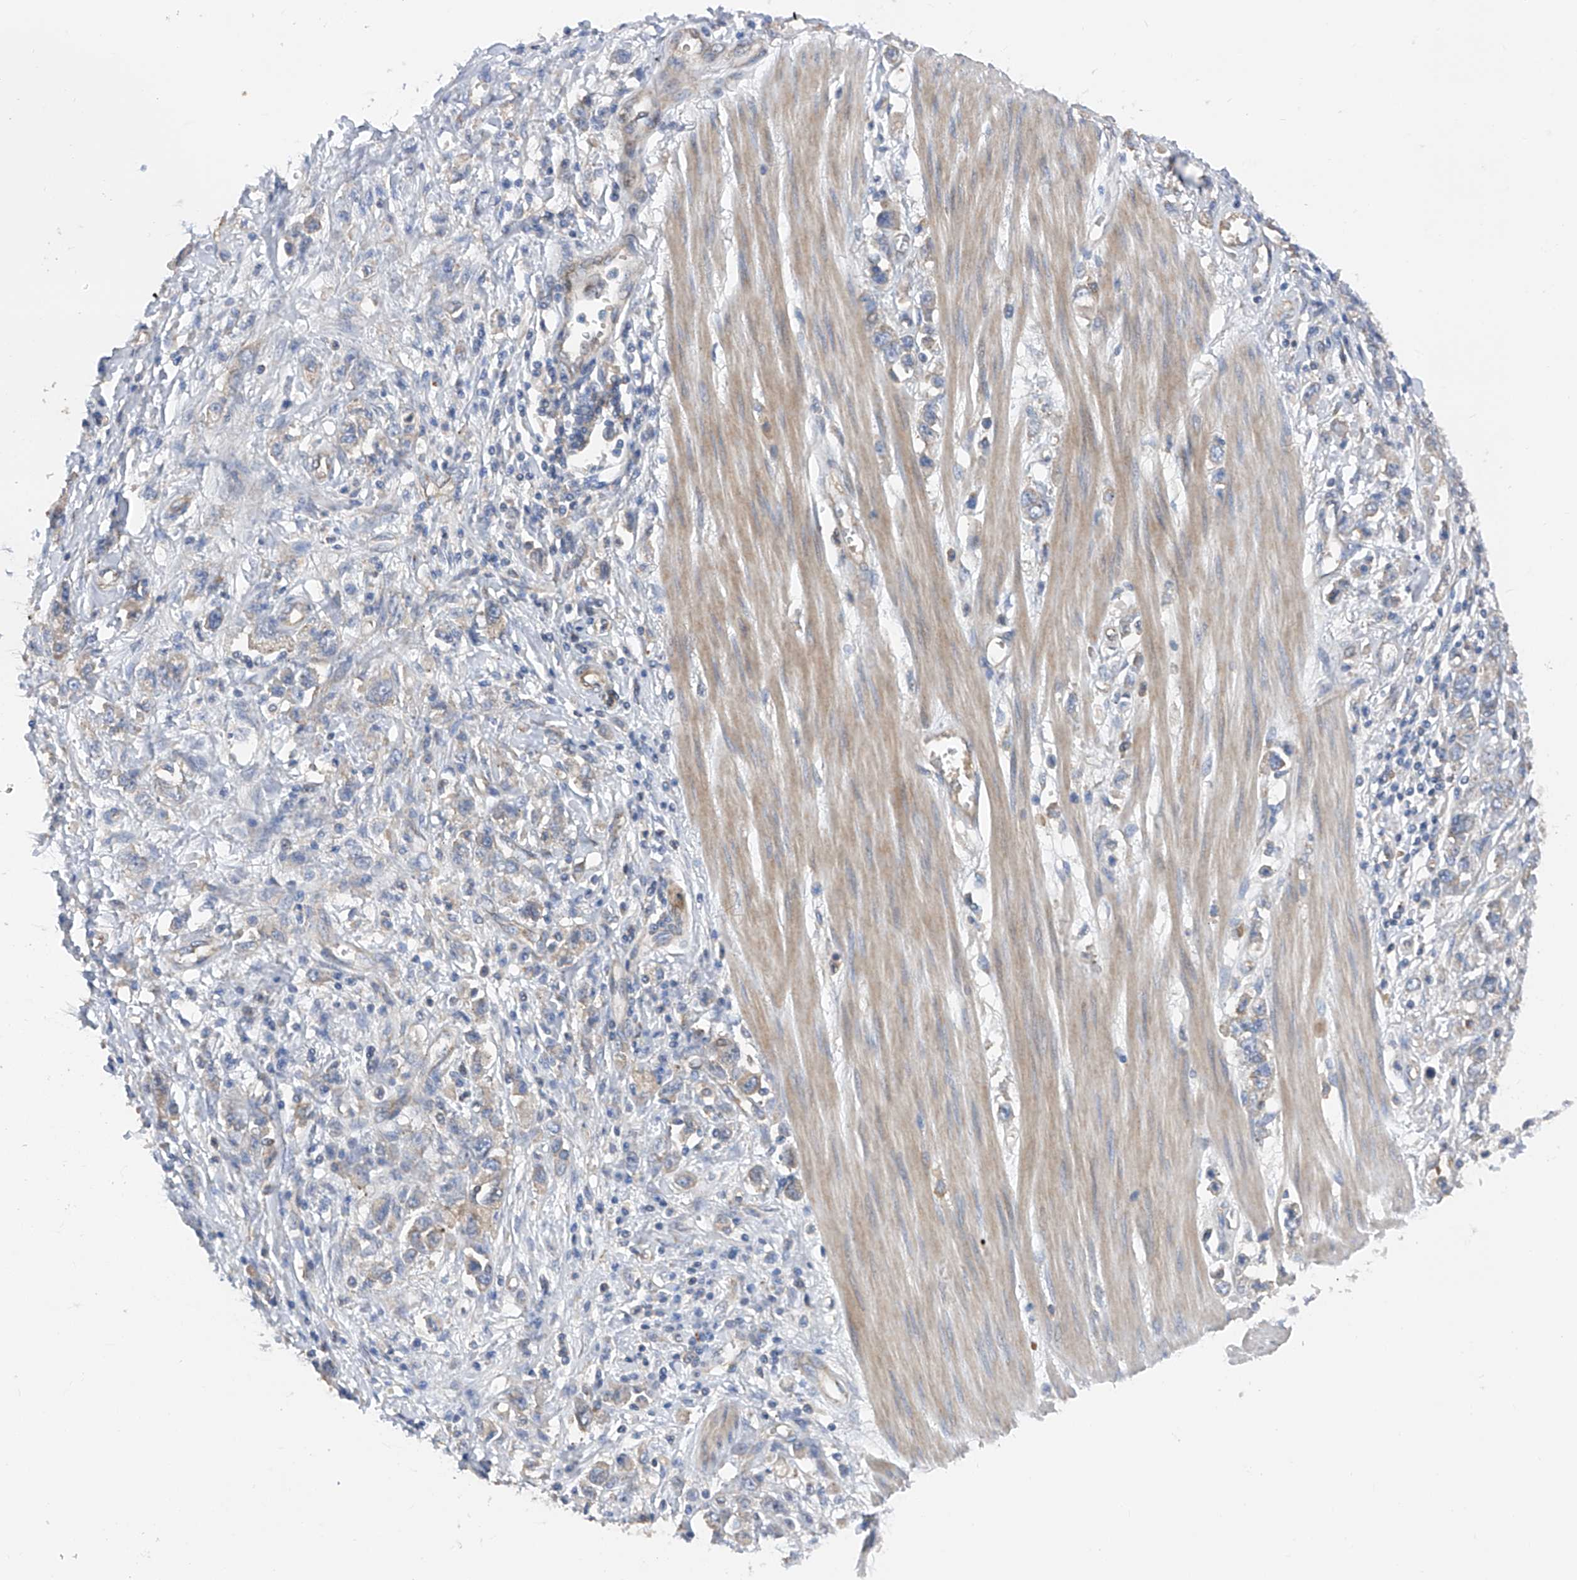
{"staining": {"intensity": "weak", "quantity": "<25%", "location": "cytoplasmic/membranous"}, "tissue": "stomach cancer", "cell_type": "Tumor cells", "image_type": "cancer", "snomed": [{"axis": "morphology", "description": "Adenocarcinoma, NOS"}, {"axis": "topography", "description": "Stomach"}], "caption": "The photomicrograph shows no staining of tumor cells in stomach adenocarcinoma.", "gene": "PTK2", "patient": {"sex": "female", "age": 76}}